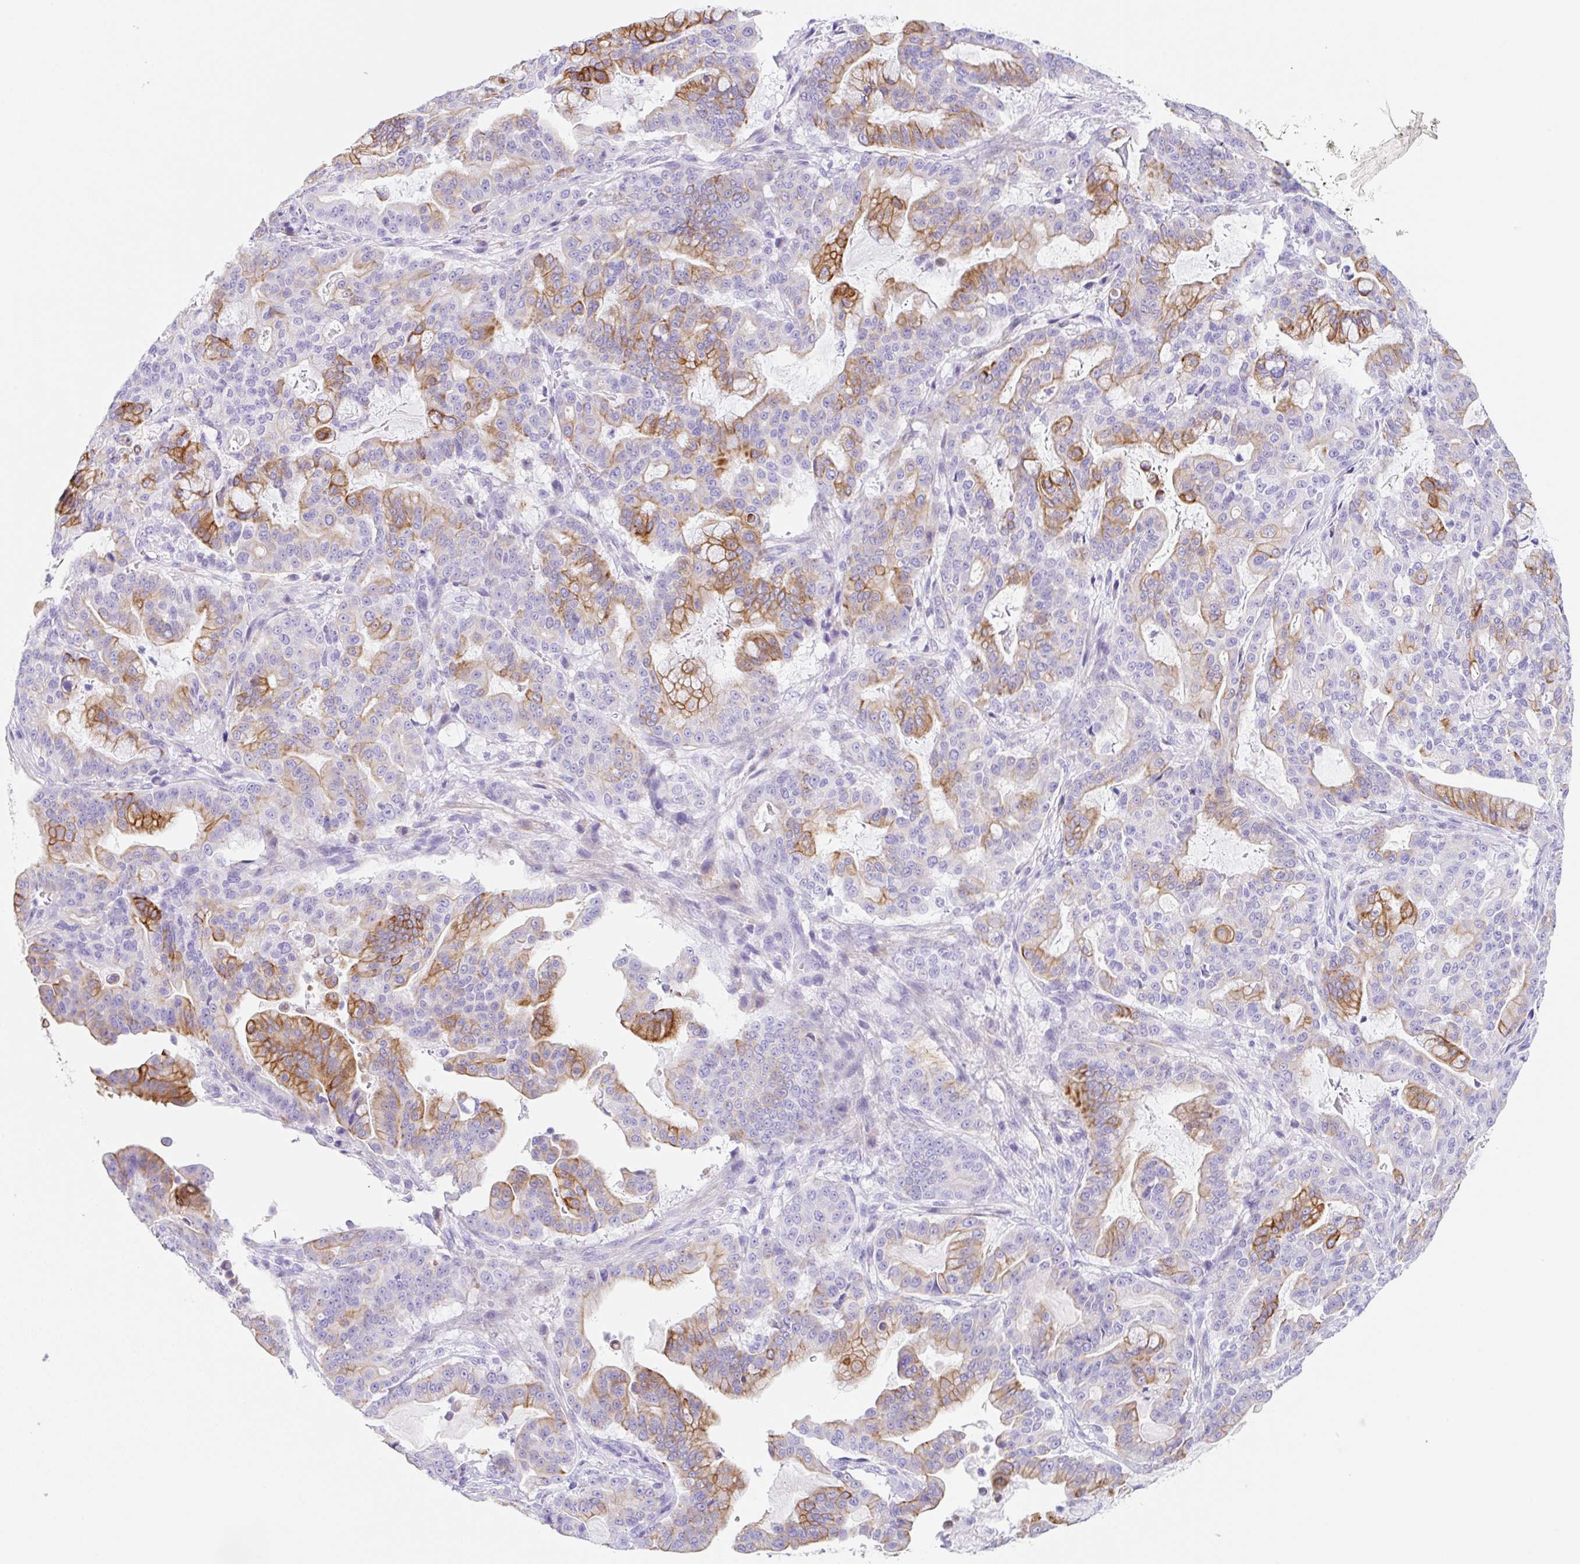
{"staining": {"intensity": "moderate", "quantity": "25%-75%", "location": "cytoplasmic/membranous"}, "tissue": "pancreatic cancer", "cell_type": "Tumor cells", "image_type": "cancer", "snomed": [{"axis": "morphology", "description": "Adenocarcinoma, NOS"}, {"axis": "topography", "description": "Pancreas"}], "caption": "Immunohistochemistry image of human adenocarcinoma (pancreatic) stained for a protein (brown), which shows medium levels of moderate cytoplasmic/membranous expression in approximately 25%-75% of tumor cells.", "gene": "CLDND2", "patient": {"sex": "male", "age": 63}}